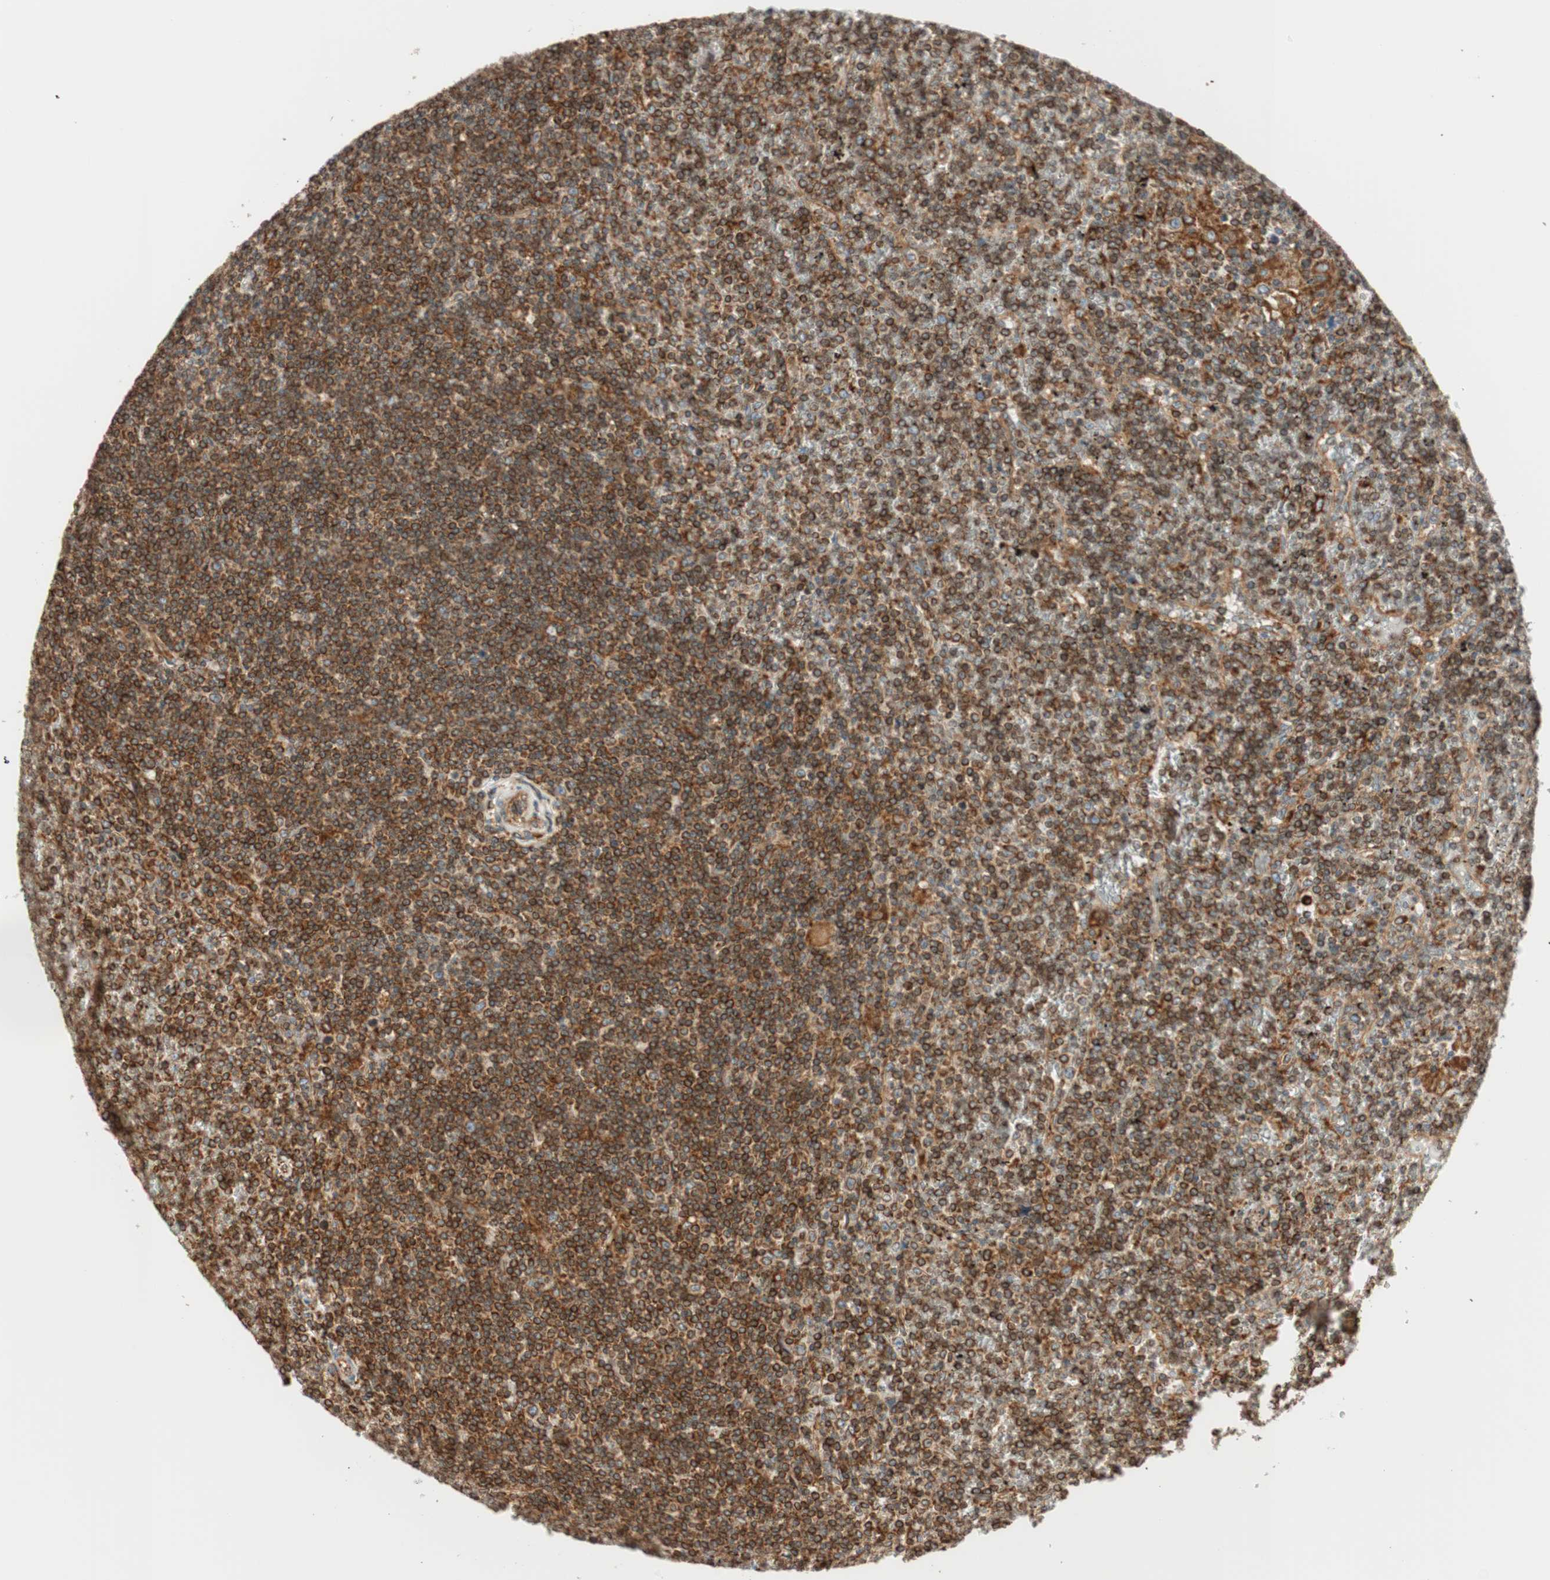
{"staining": {"intensity": "strong", "quantity": ">75%", "location": "cytoplasmic/membranous"}, "tissue": "lymphoma", "cell_type": "Tumor cells", "image_type": "cancer", "snomed": [{"axis": "morphology", "description": "Malignant lymphoma, non-Hodgkin's type, Low grade"}, {"axis": "topography", "description": "Spleen"}], "caption": "An immunohistochemistry (IHC) histopathology image of tumor tissue is shown. Protein staining in brown labels strong cytoplasmic/membranous positivity in malignant lymphoma, non-Hodgkin's type (low-grade) within tumor cells. The staining was performed using DAB, with brown indicating positive protein expression. Nuclei are stained blue with hematoxylin.", "gene": "PRKCSH", "patient": {"sex": "female", "age": 19}}